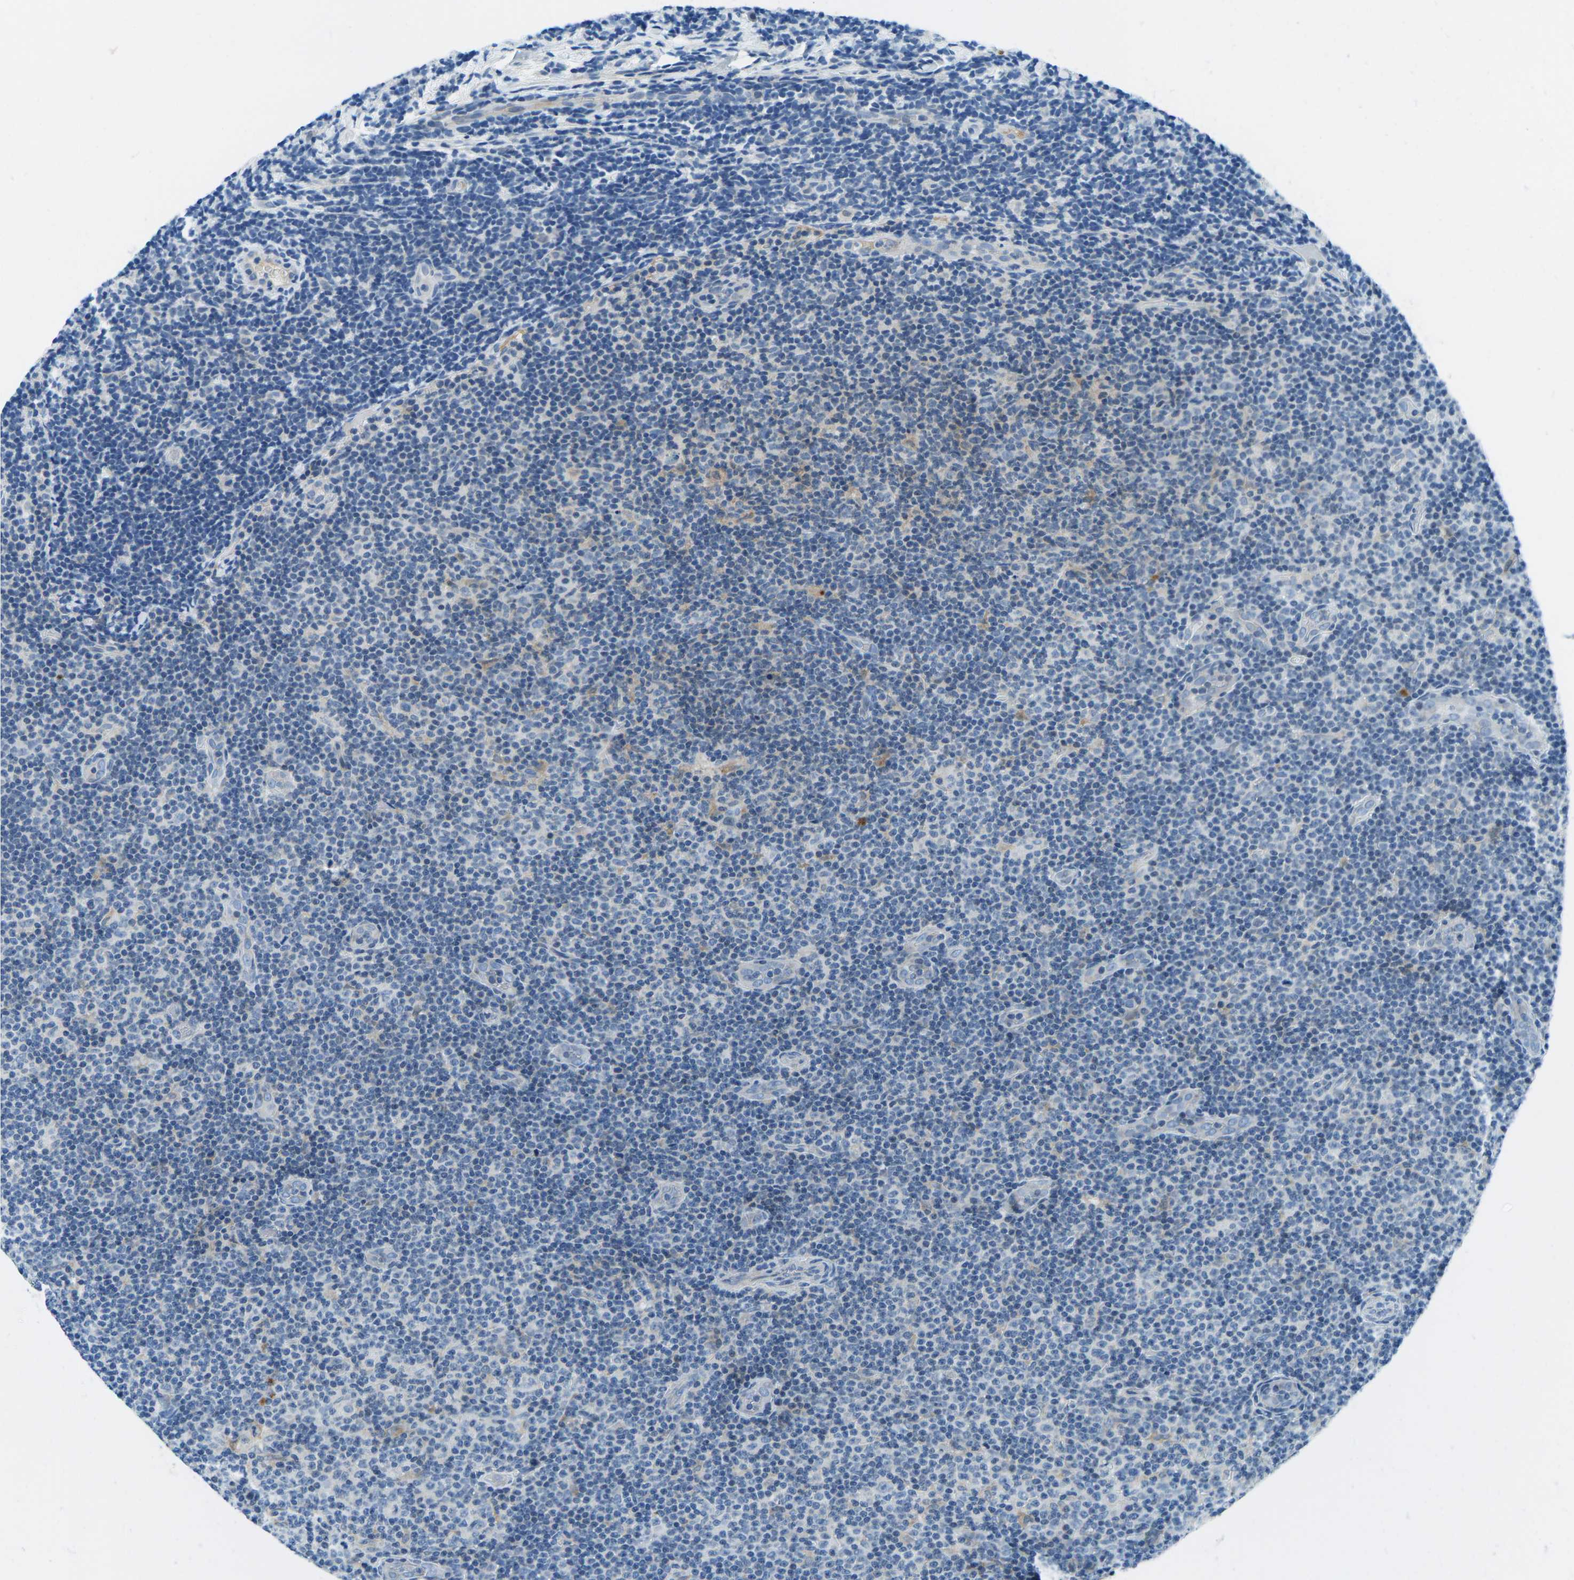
{"staining": {"intensity": "negative", "quantity": "none", "location": "none"}, "tissue": "lymphoma", "cell_type": "Tumor cells", "image_type": "cancer", "snomed": [{"axis": "morphology", "description": "Malignant lymphoma, non-Hodgkin's type, Low grade"}, {"axis": "topography", "description": "Lymph node"}], "caption": "The immunohistochemistry (IHC) photomicrograph has no significant expression in tumor cells of lymphoma tissue.", "gene": "CFB", "patient": {"sex": "male", "age": 83}}